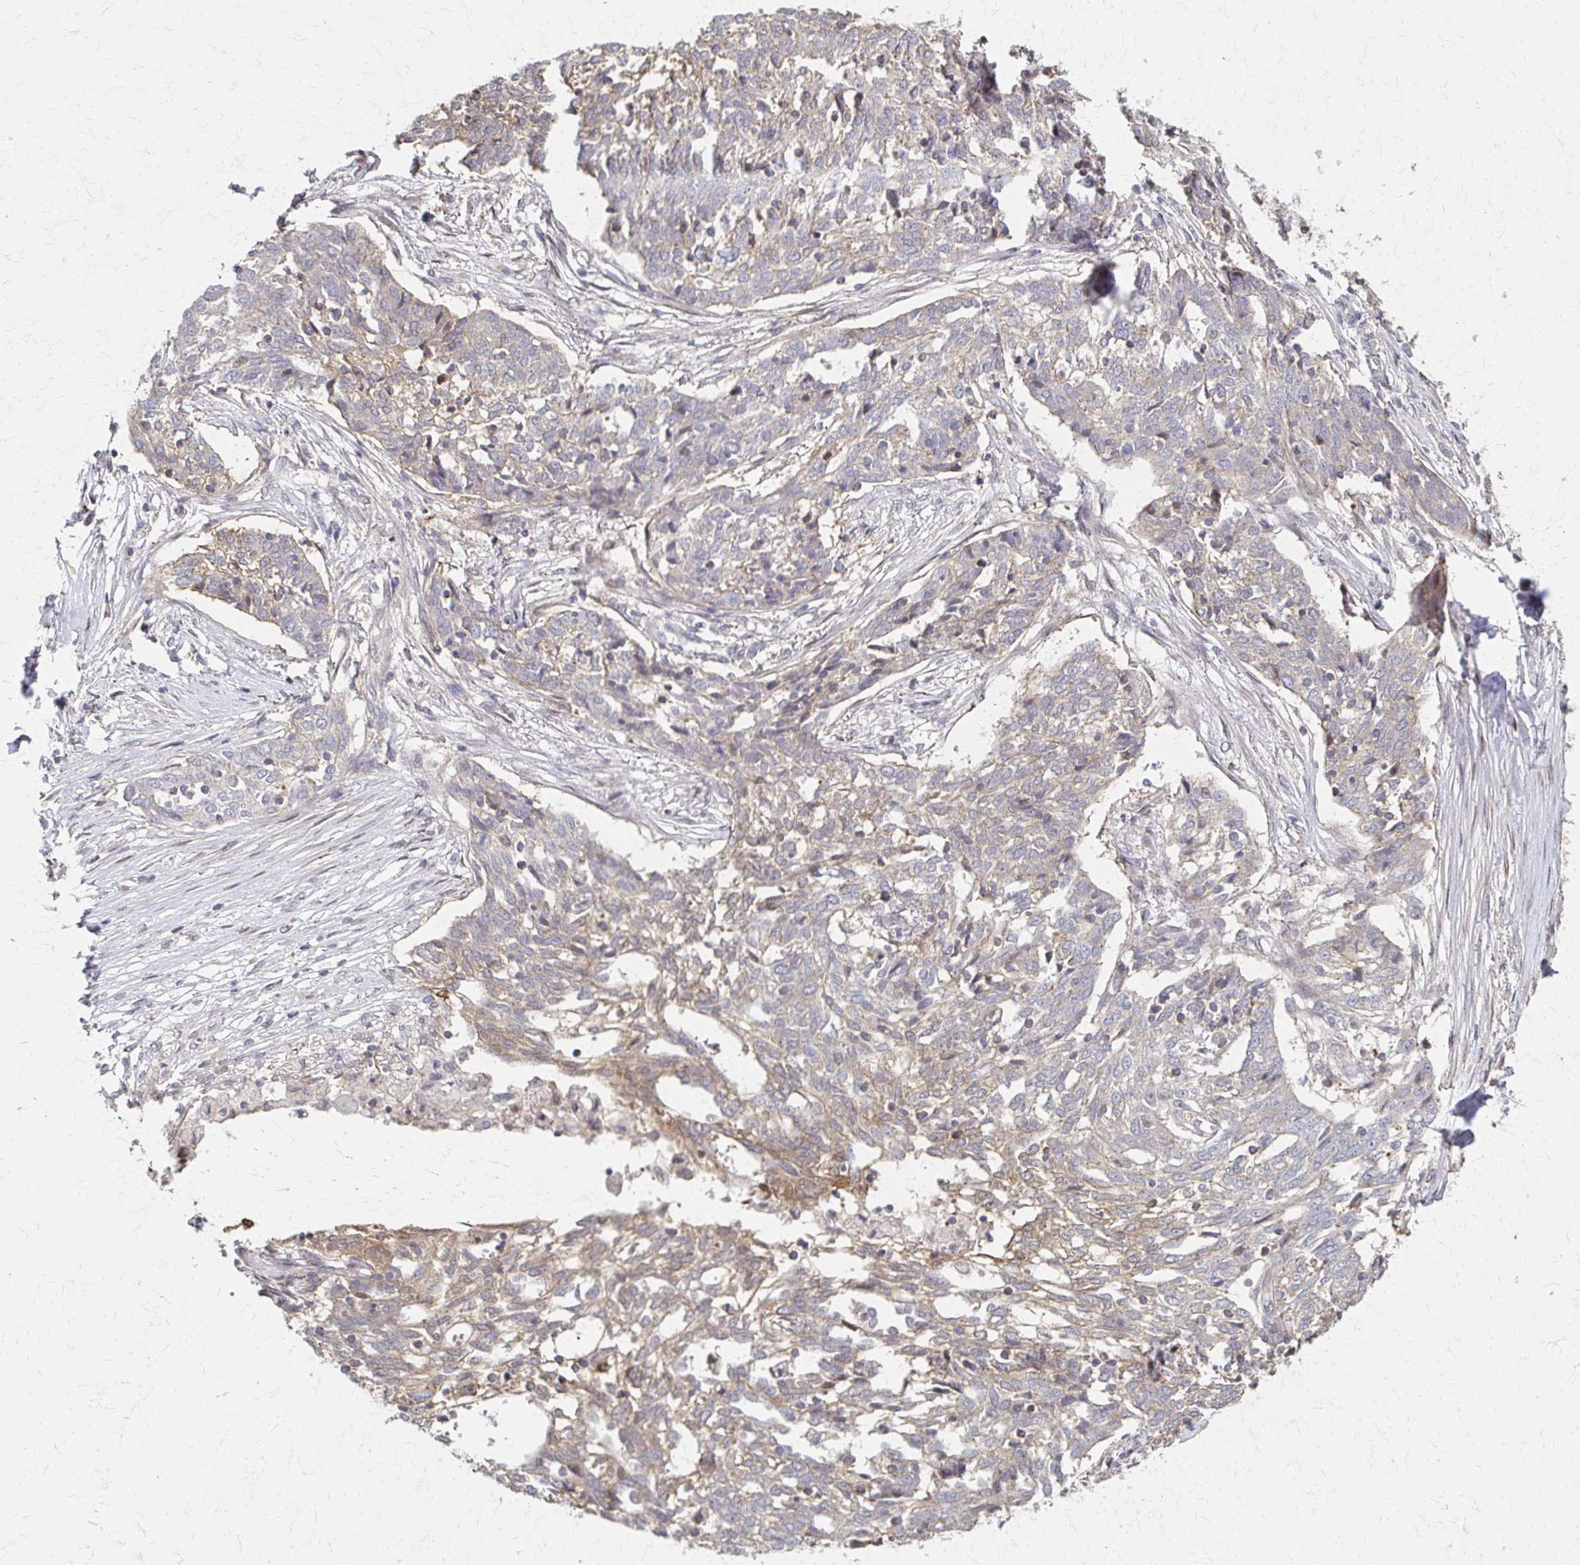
{"staining": {"intensity": "weak", "quantity": "<25%", "location": "cytoplasmic/membranous"}, "tissue": "ovarian cancer", "cell_type": "Tumor cells", "image_type": "cancer", "snomed": [{"axis": "morphology", "description": "Cystadenocarcinoma, serous, NOS"}, {"axis": "topography", "description": "Ovary"}], "caption": "Histopathology image shows no protein expression in tumor cells of ovarian cancer tissue.", "gene": "EOLA2", "patient": {"sex": "female", "age": 67}}